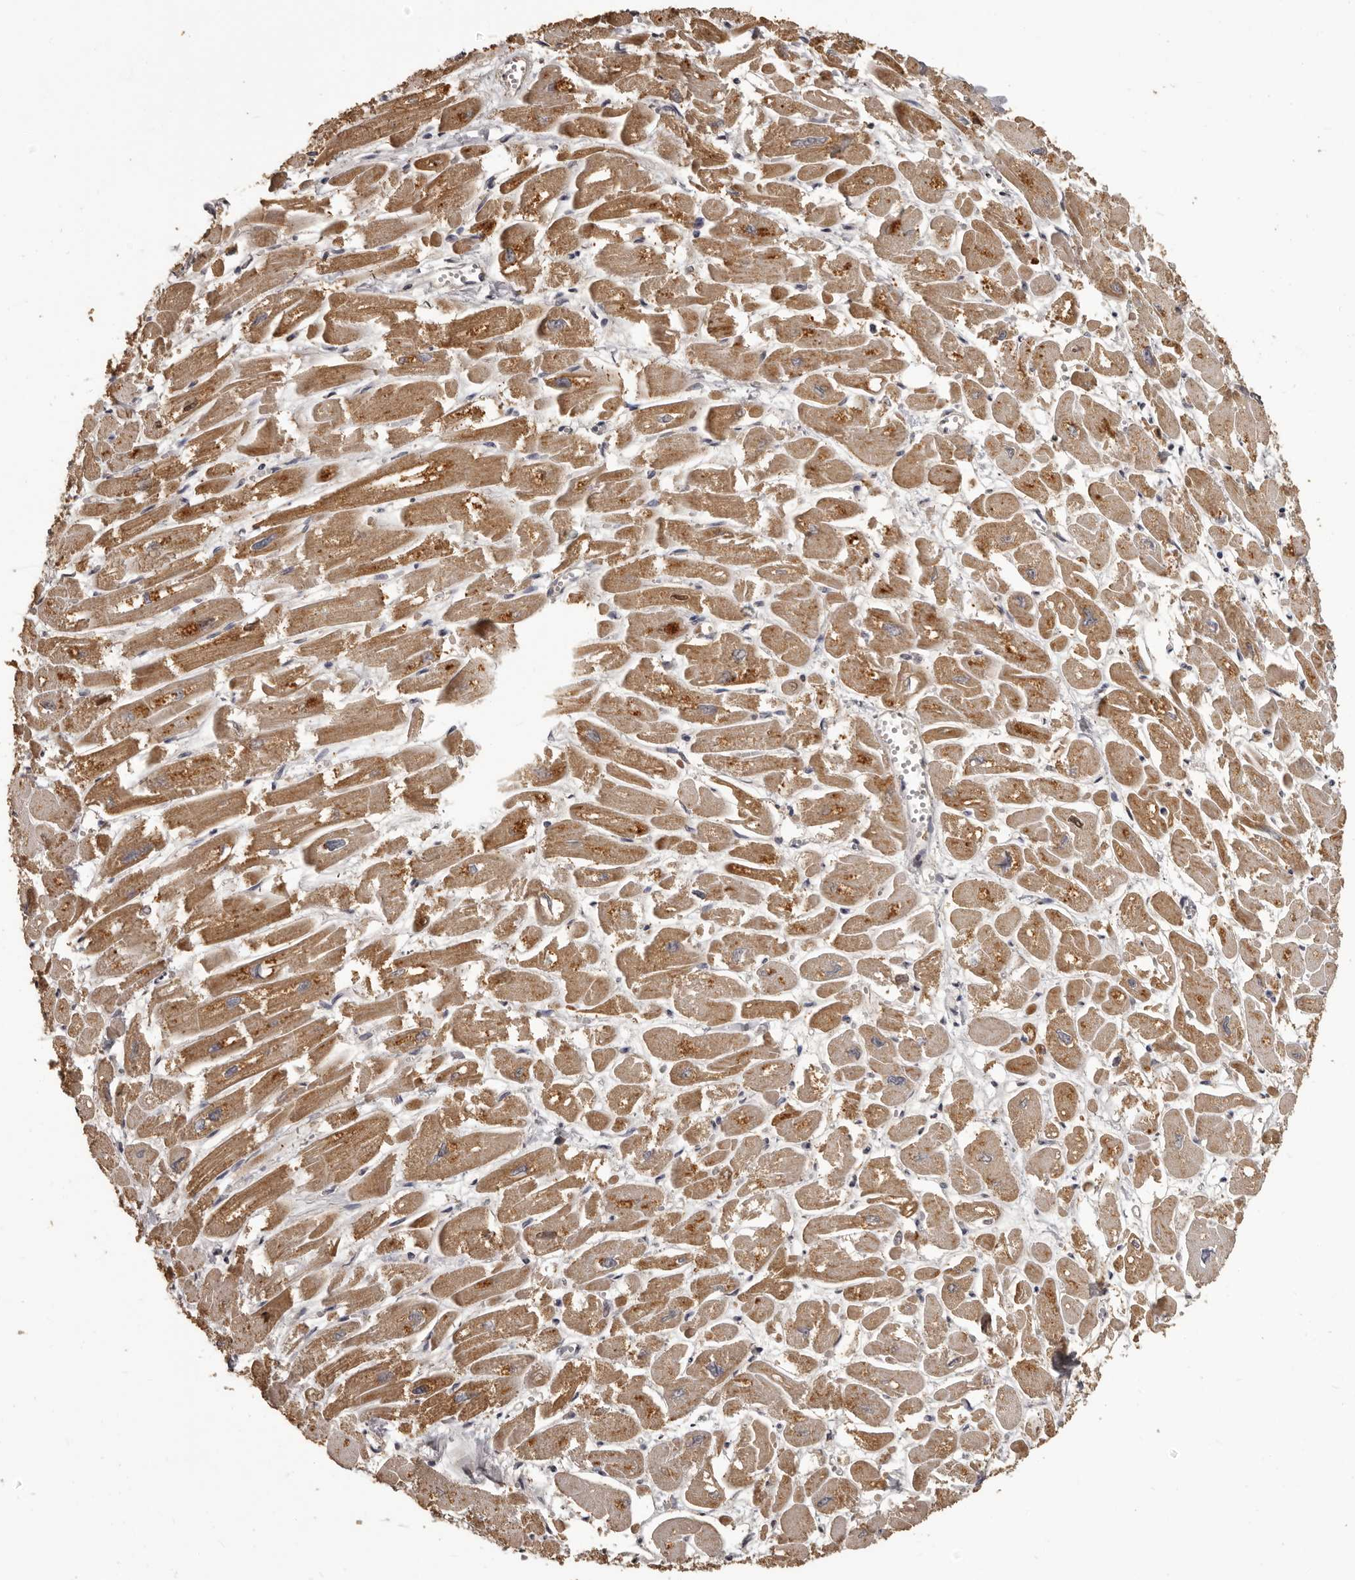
{"staining": {"intensity": "moderate", "quantity": ">75%", "location": "cytoplasmic/membranous"}, "tissue": "heart muscle", "cell_type": "Cardiomyocytes", "image_type": "normal", "snomed": [{"axis": "morphology", "description": "Normal tissue, NOS"}, {"axis": "topography", "description": "Heart"}], "caption": "Heart muscle stained with immunohistochemistry (IHC) displays moderate cytoplasmic/membranous positivity in approximately >75% of cardiomyocytes.", "gene": "MGAT5", "patient": {"sex": "male", "age": 54}}